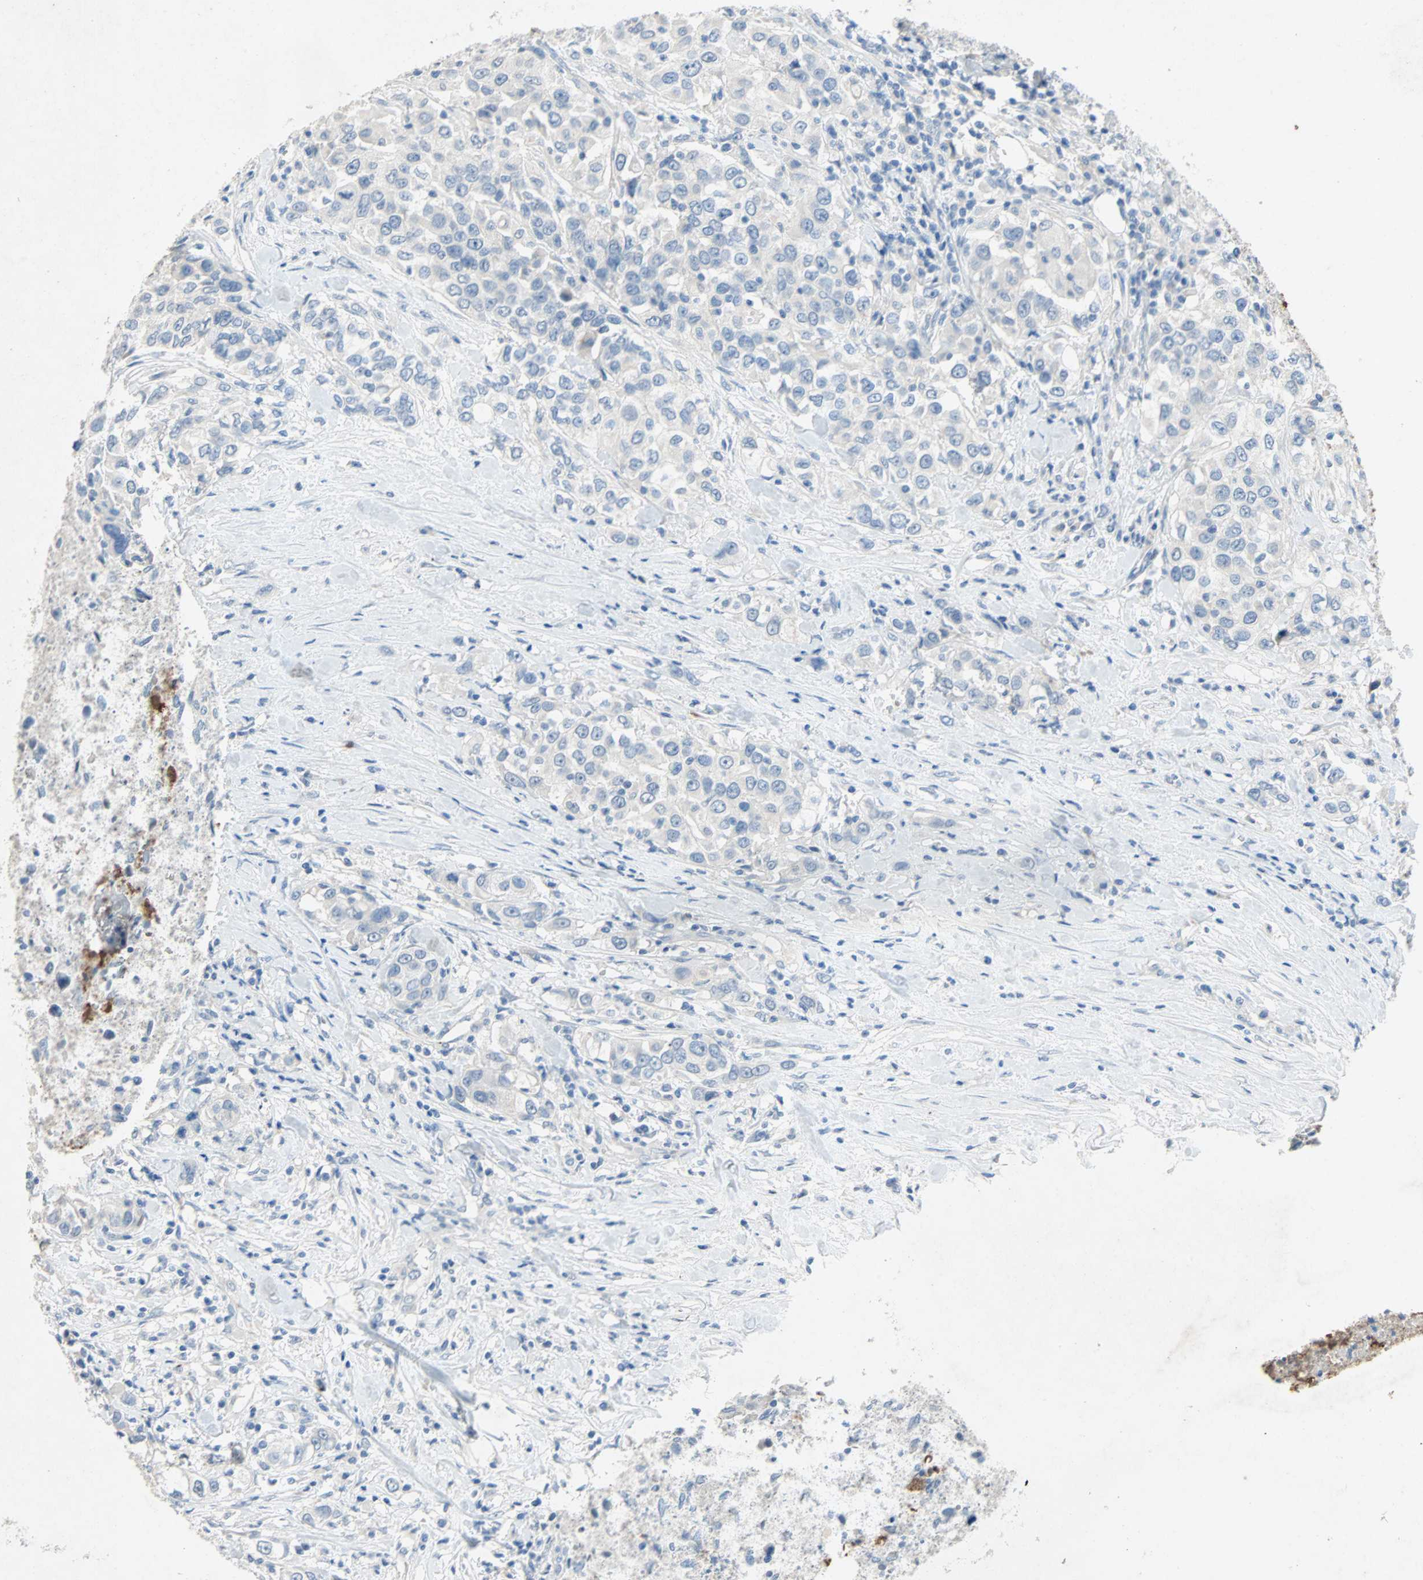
{"staining": {"intensity": "negative", "quantity": "none", "location": "none"}, "tissue": "urothelial cancer", "cell_type": "Tumor cells", "image_type": "cancer", "snomed": [{"axis": "morphology", "description": "Urothelial carcinoma, High grade"}, {"axis": "topography", "description": "Urinary bladder"}], "caption": "The image reveals no staining of tumor cells in urothelial cancer. (IHC, brightfield microscopy, high magnification).", "gene": "PCDHB2", "patient": {"sex": "female", "age": 80}}